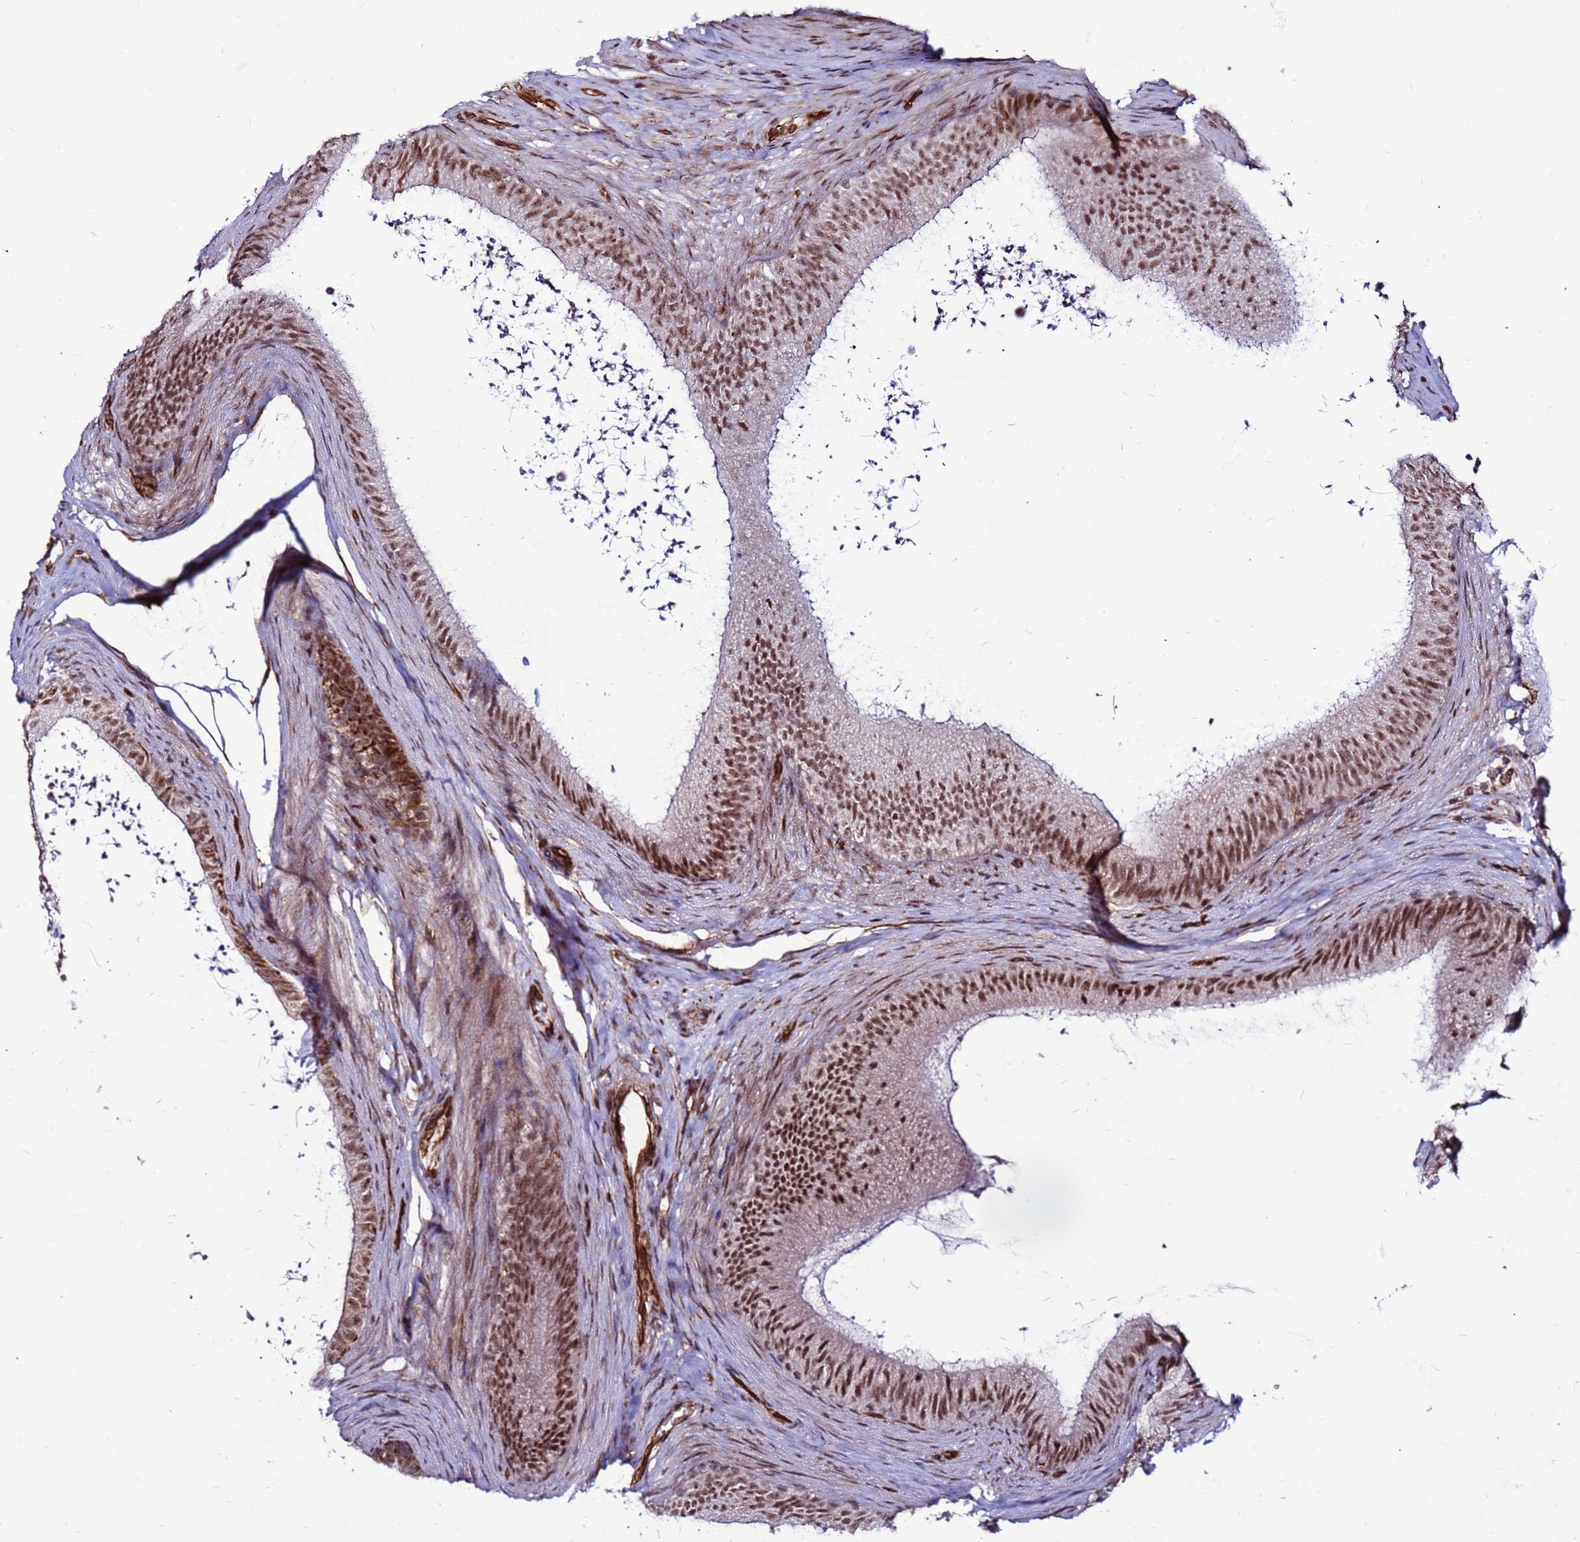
{"staining": {"intensity": "moderate", "quantity": ">75%", "location": "nuclear"}, "tissue": "epididymis", "cell_type": "Glandular cells", "image_type": "normal", "snomed": [{"axis": "morphology", "description": "Normal tissue, NOS"}, {"axis": "topography", "description": "Testis"}, {"axis": "topography", "description": "Epididymis"}], "caption": "Human epididymis stained with a brown dye reveals moderate nuclear positive staining in approximately >75% of glandular cells.", "gene": "CLK3", "patient": {"sex": "male", "age": 41}}